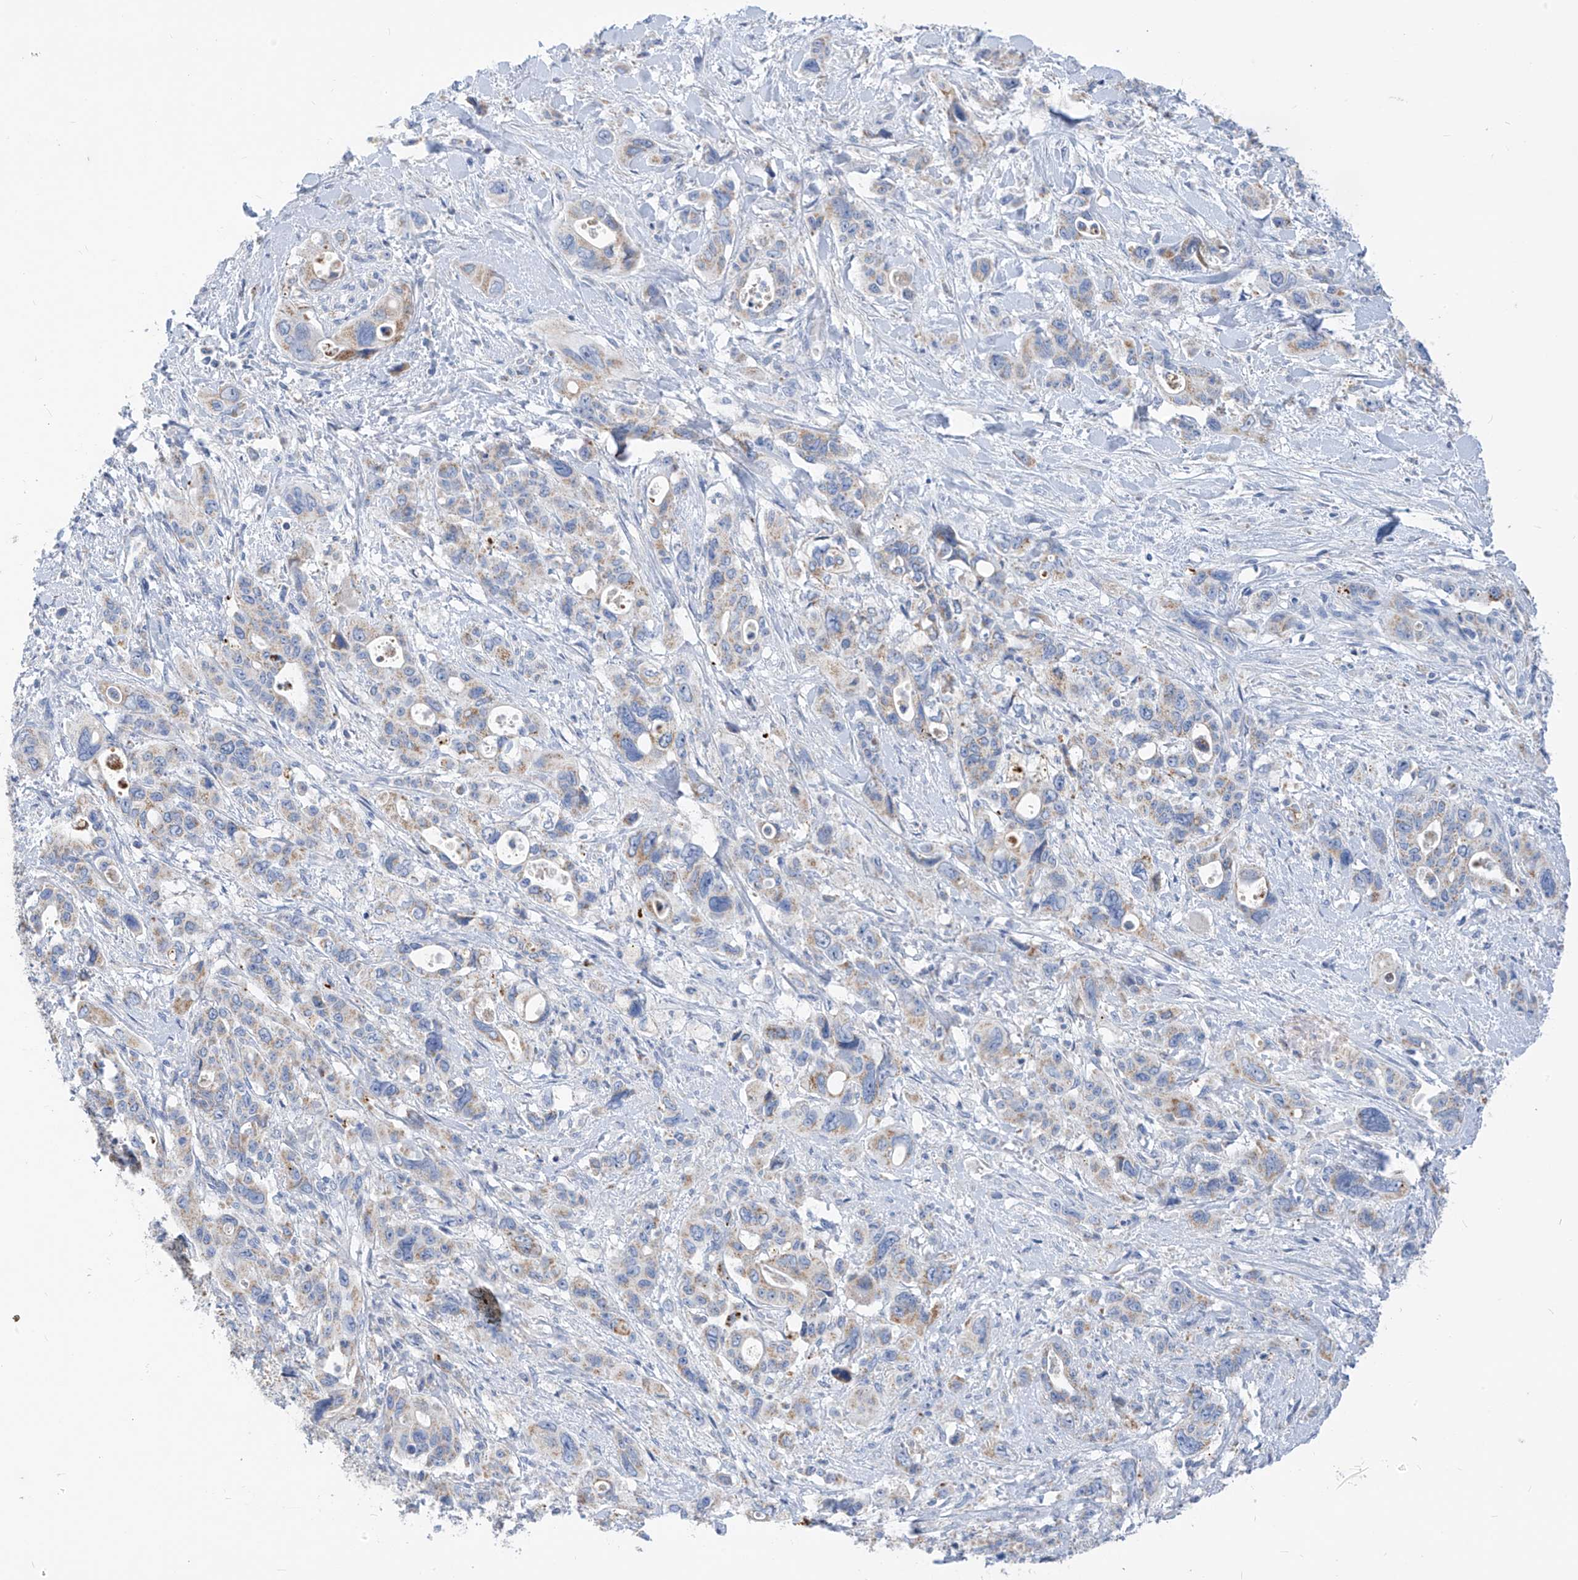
{"staining": {"intensity": "weak", "quantity": "<25%", "location": "cytoplasmic/membranous"}, "tissue": "pancreatic cancer", "cell_type": "Tumor cells", "image_type": "cancer", "snomed": [{"axis": "morphology", "description": "Adenocarcinoma, NOS"}, {"axis": "topography", "description": "Pancreas"}], "caption": "This is a photomicrograph of immunohistochemistry (IHC) staining of adenocarcinoma (pancreatic), which shows no positivity in tumor cells.", "gene": "ZNF404", "patient": {"sex": "male", "age": 46}}